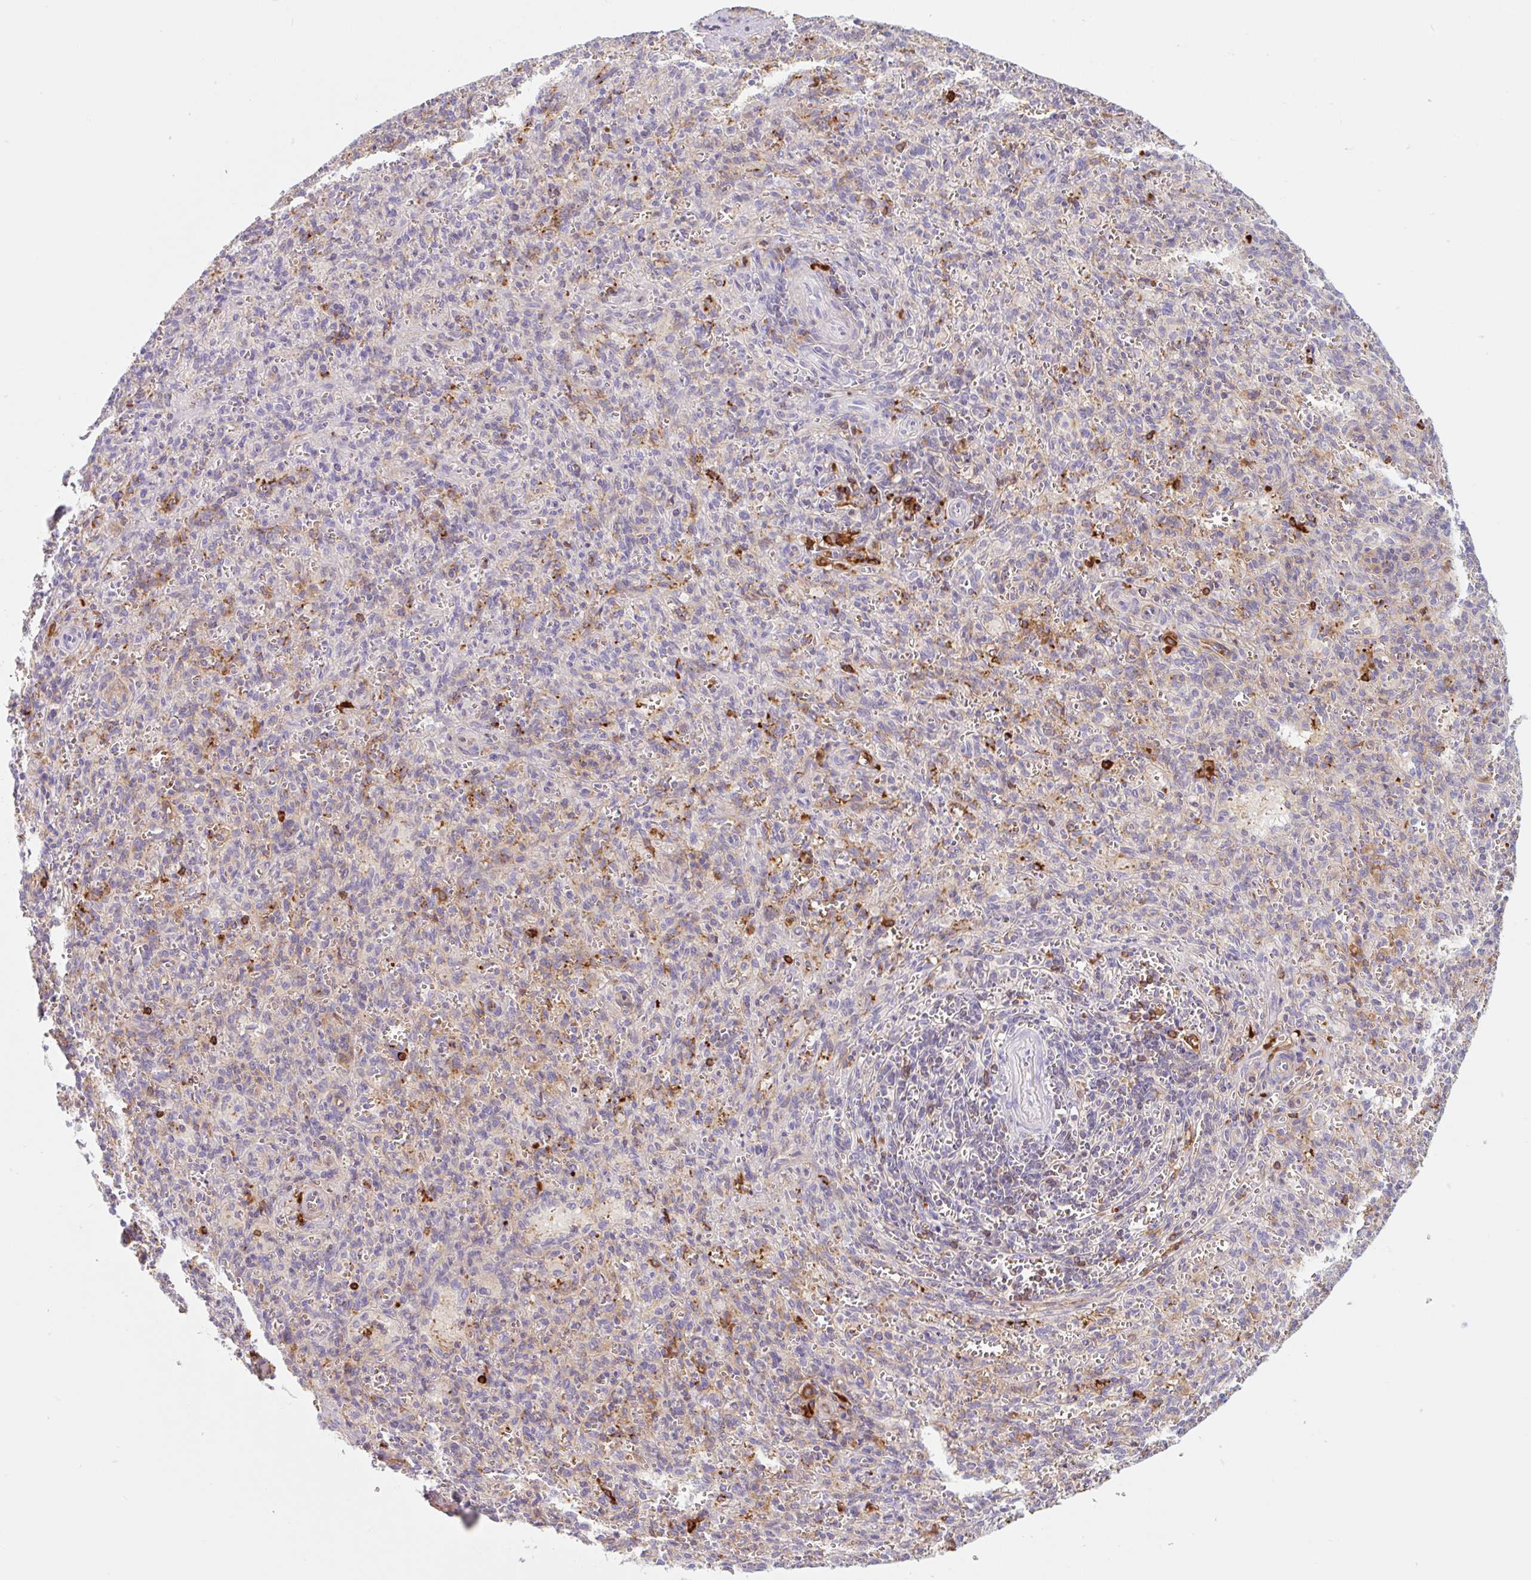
{"staining": {"intensity": "moderate", "quantity": "<25%", "location": "cytoplasmic/membranous"}, "tissue": "spleen", "cell_type": "Cells in red pulp", "image_type": "normal", "snomed": [{"axis": "morphology", "description": "Normal tissue, NOS"}, {"axis": "topography", "description": "Spleen"}], "caption": "A low amount of moderate cytoplasmic/membranous expression is identified in approximately <25% of cells in red pulp in normal spleen.", "gene": "LYVE1", "patient": {"sex": "female", "age": 26}}